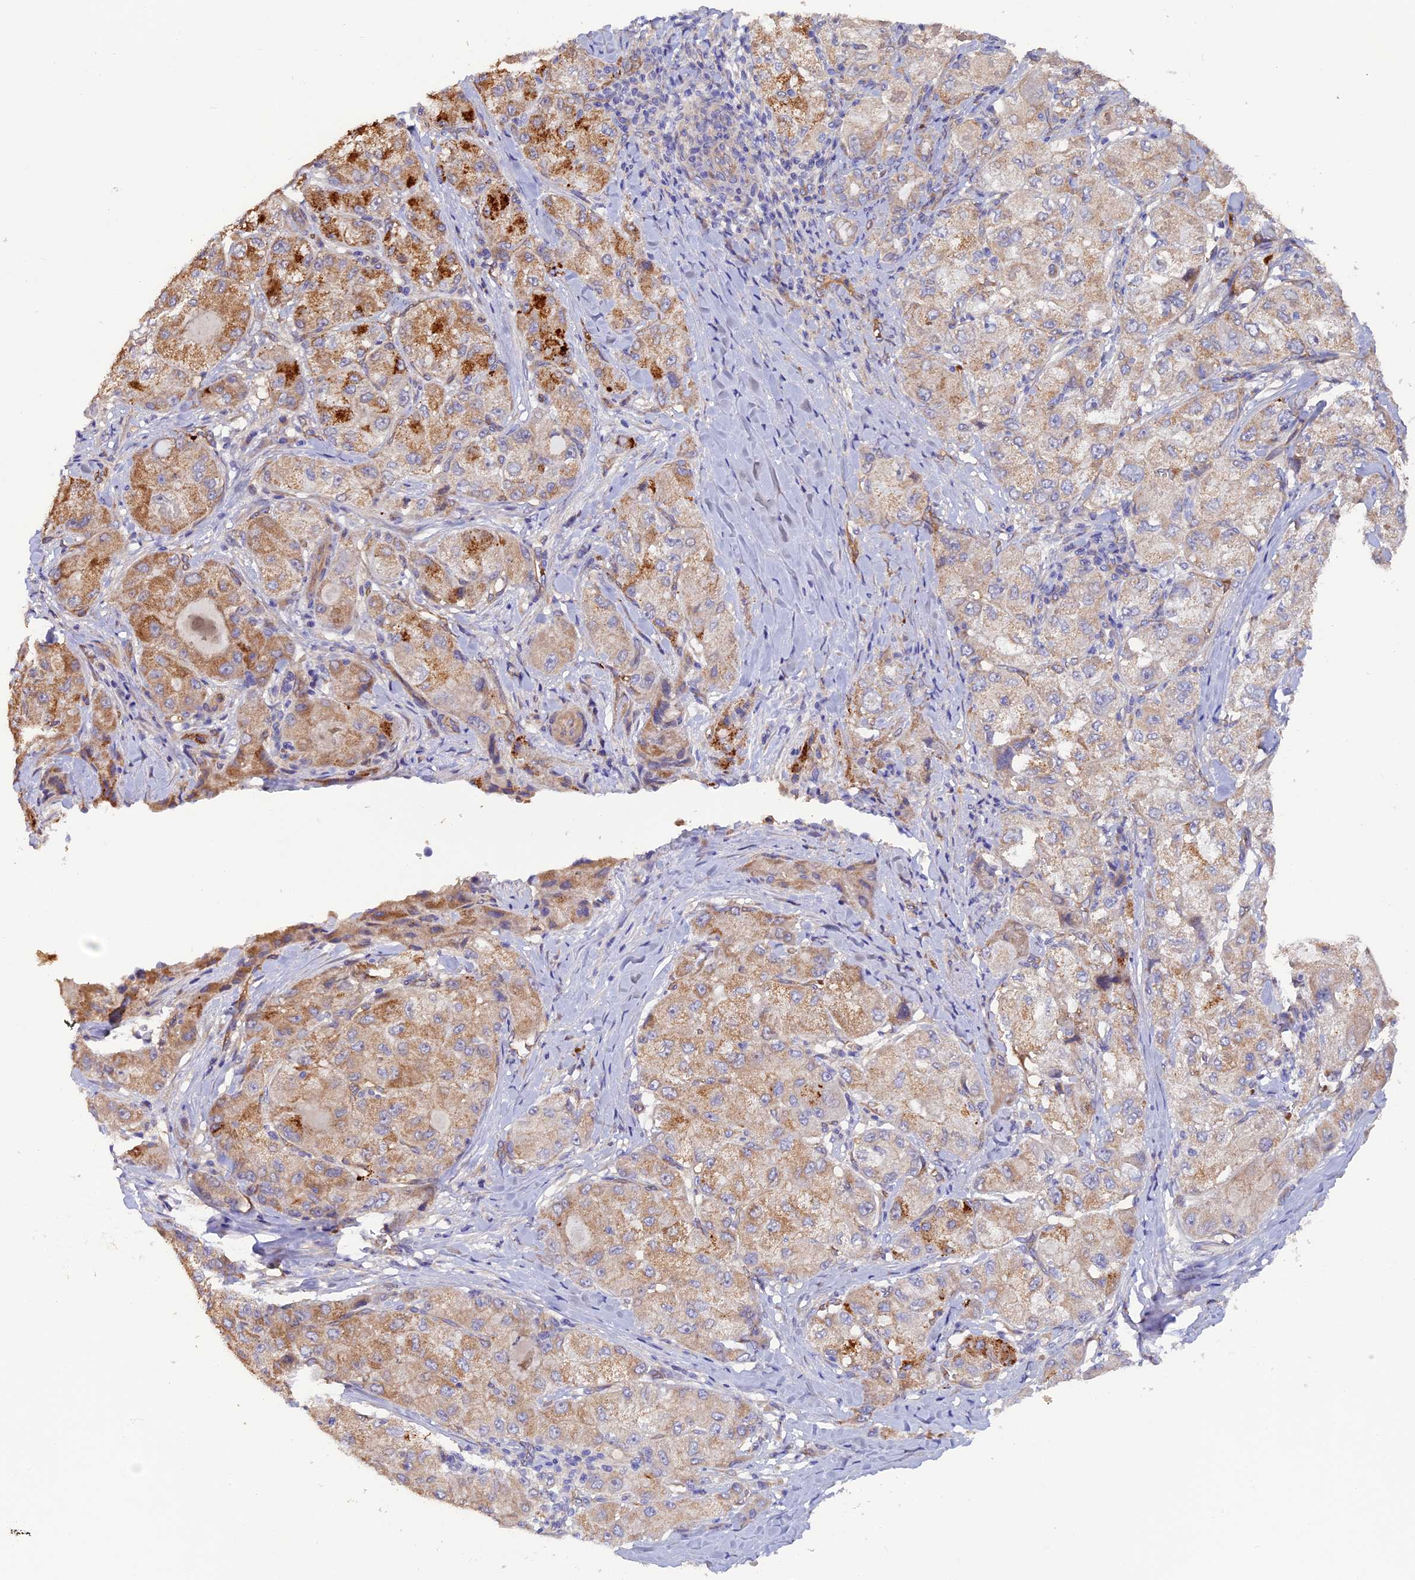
{"staining": {"intensity": "moderate", "quantity": "25%-75%", "location": "cytoplasmic/membranous"}, "tissue": "liver cancer", "cell_type": "Tumor cells", "image_type": "cancer", "snomed": [{"axis": "morphology", "description": "Carcinoma, Hepatocellular, NOS"}, {"axis": "topography", "description": "Liver"}], "caption": "A medium amount of moderate cytoplasmic/membranous positivity is seen in about 25%-75% of tumor cells in liver cancer (hepatocellular carcinoma) tissue.", "gene": "DUS3L", "patient": {"sex": "male", "age": 80}}